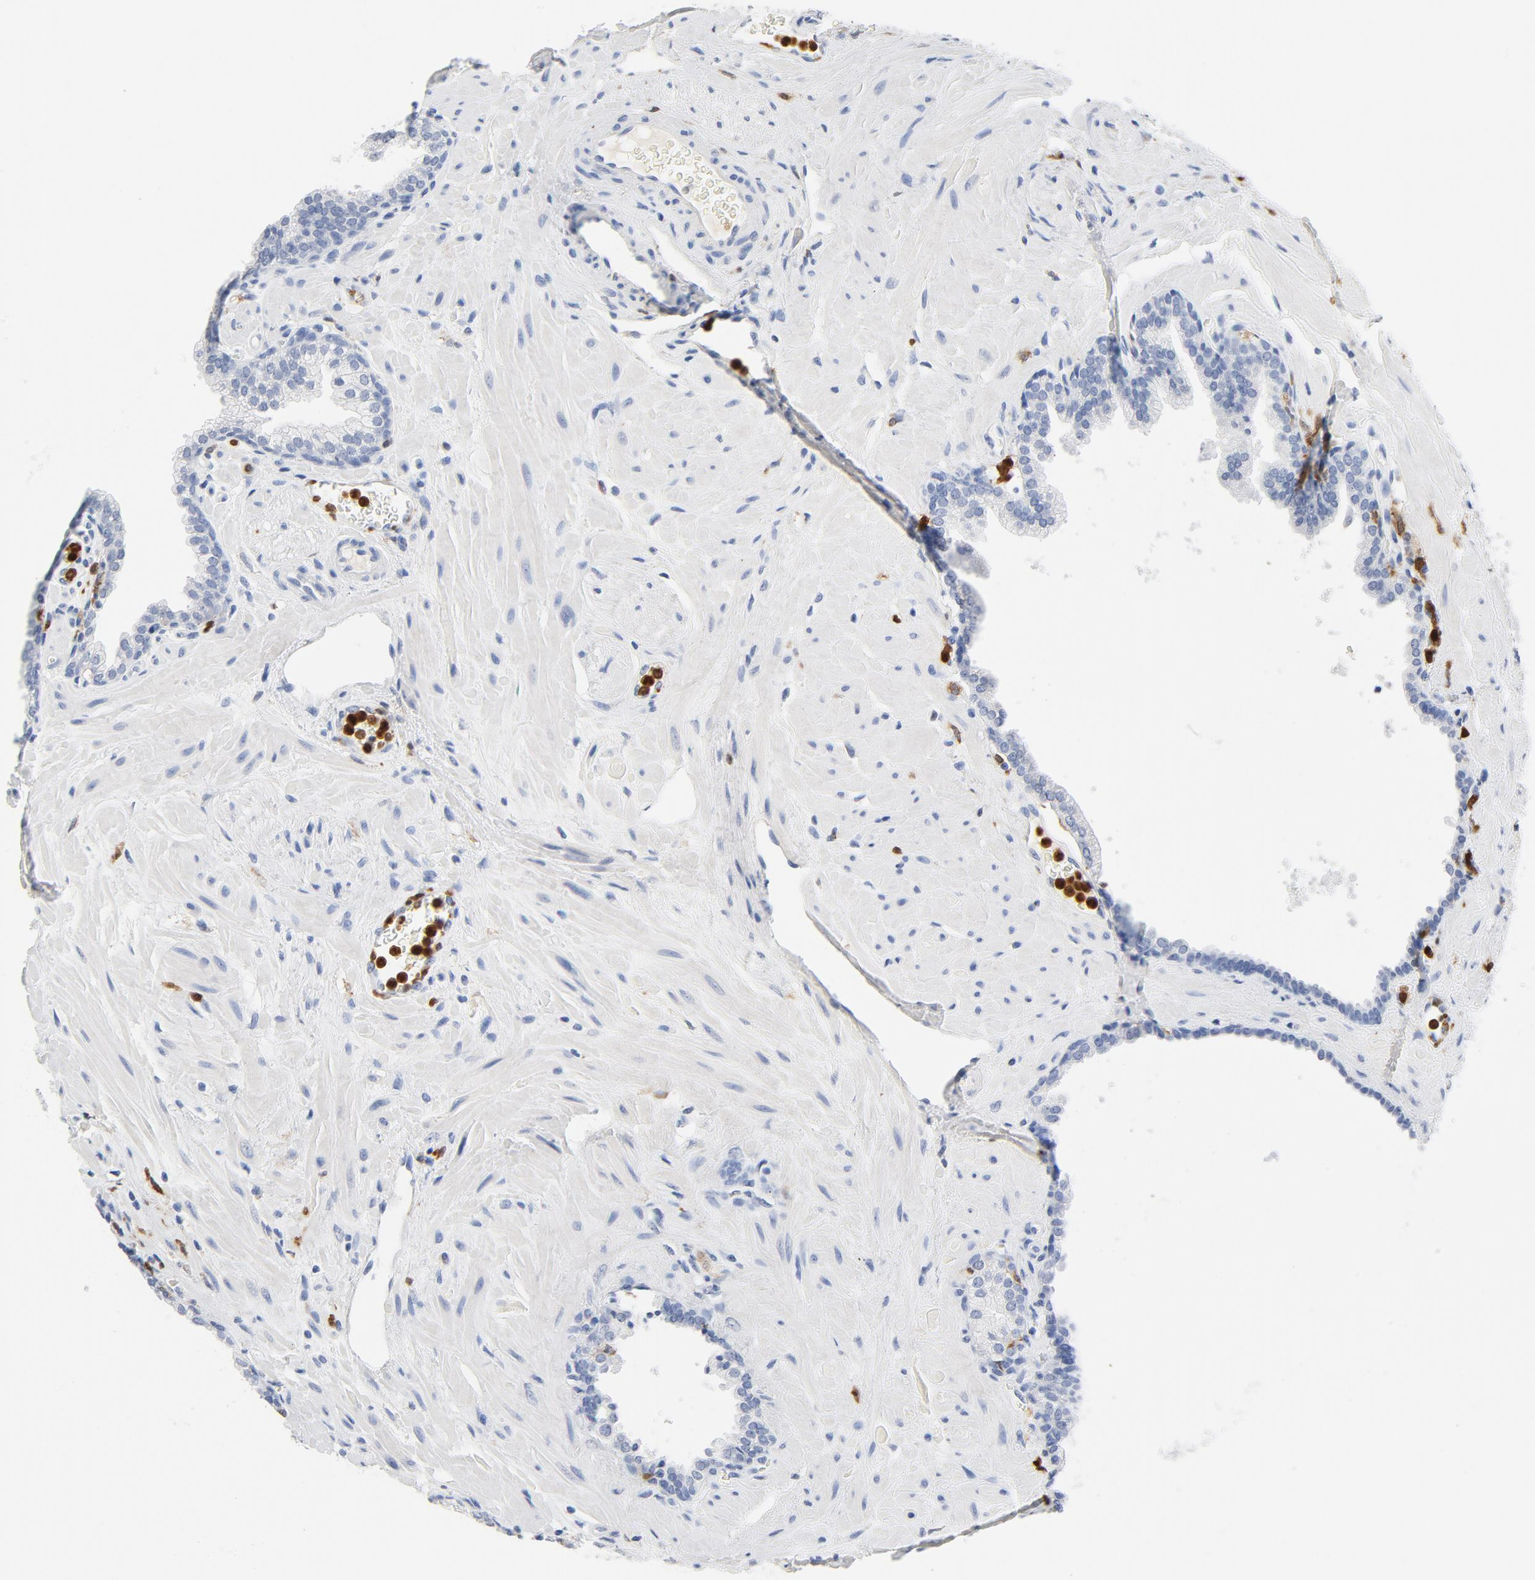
{"staining": {"intensity": "negative", "quantity": "none", "location": "none"}, "tissue": "prostate", "cell_type": "Glandular cells", "image_type": "normal", "snomed": [{"axis": "morphology", "description": "Normal tissue, NOS"}, {"axis": "topography", "description": "Prostate"}], "caption": "Histopathology image shows no protein expression in glandular cells of benign prostate.", "gene": "NCF1", "patient": {"sex": "male", "age": 60}}